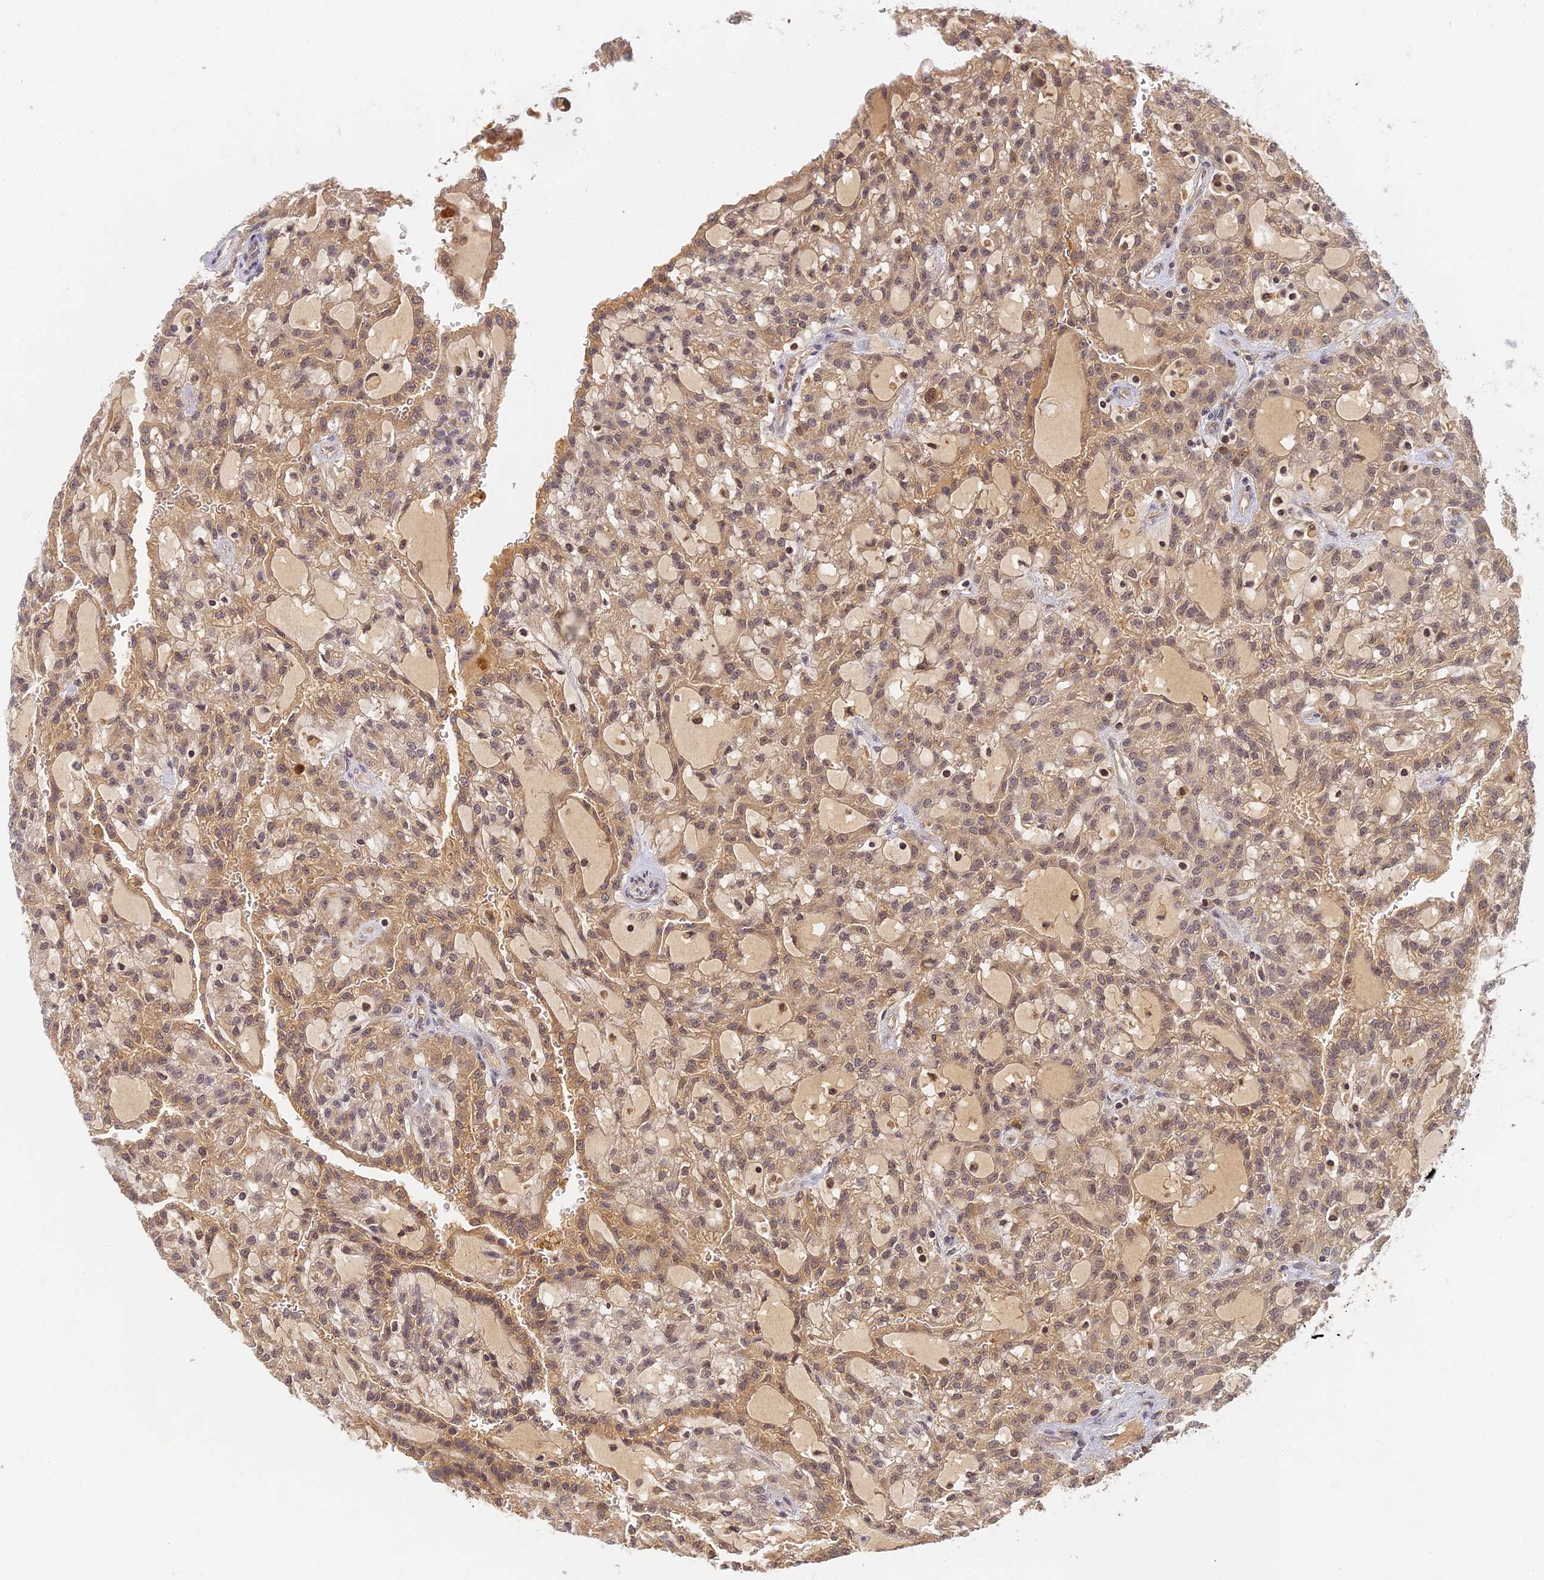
{"staining": {"intensity": "moderate", "quantity": ">75%", "location": "cytoplasmic/membranous"}, "tissue": "renal cancer", "cell_type": "Tumor cells", "image_type": "cancer", "snomed": [{"axis": "morphology", "description": "Adenocarcinoma, NOS"}, {"axis": "topography", "description": "Kidney"}], "caption": "Adenocarcinoma (renal) stained with a protein marker shows moderate staining in tumor cells.", "gene": "RGL3", "patient": {"sex": "male", "age": 63}}